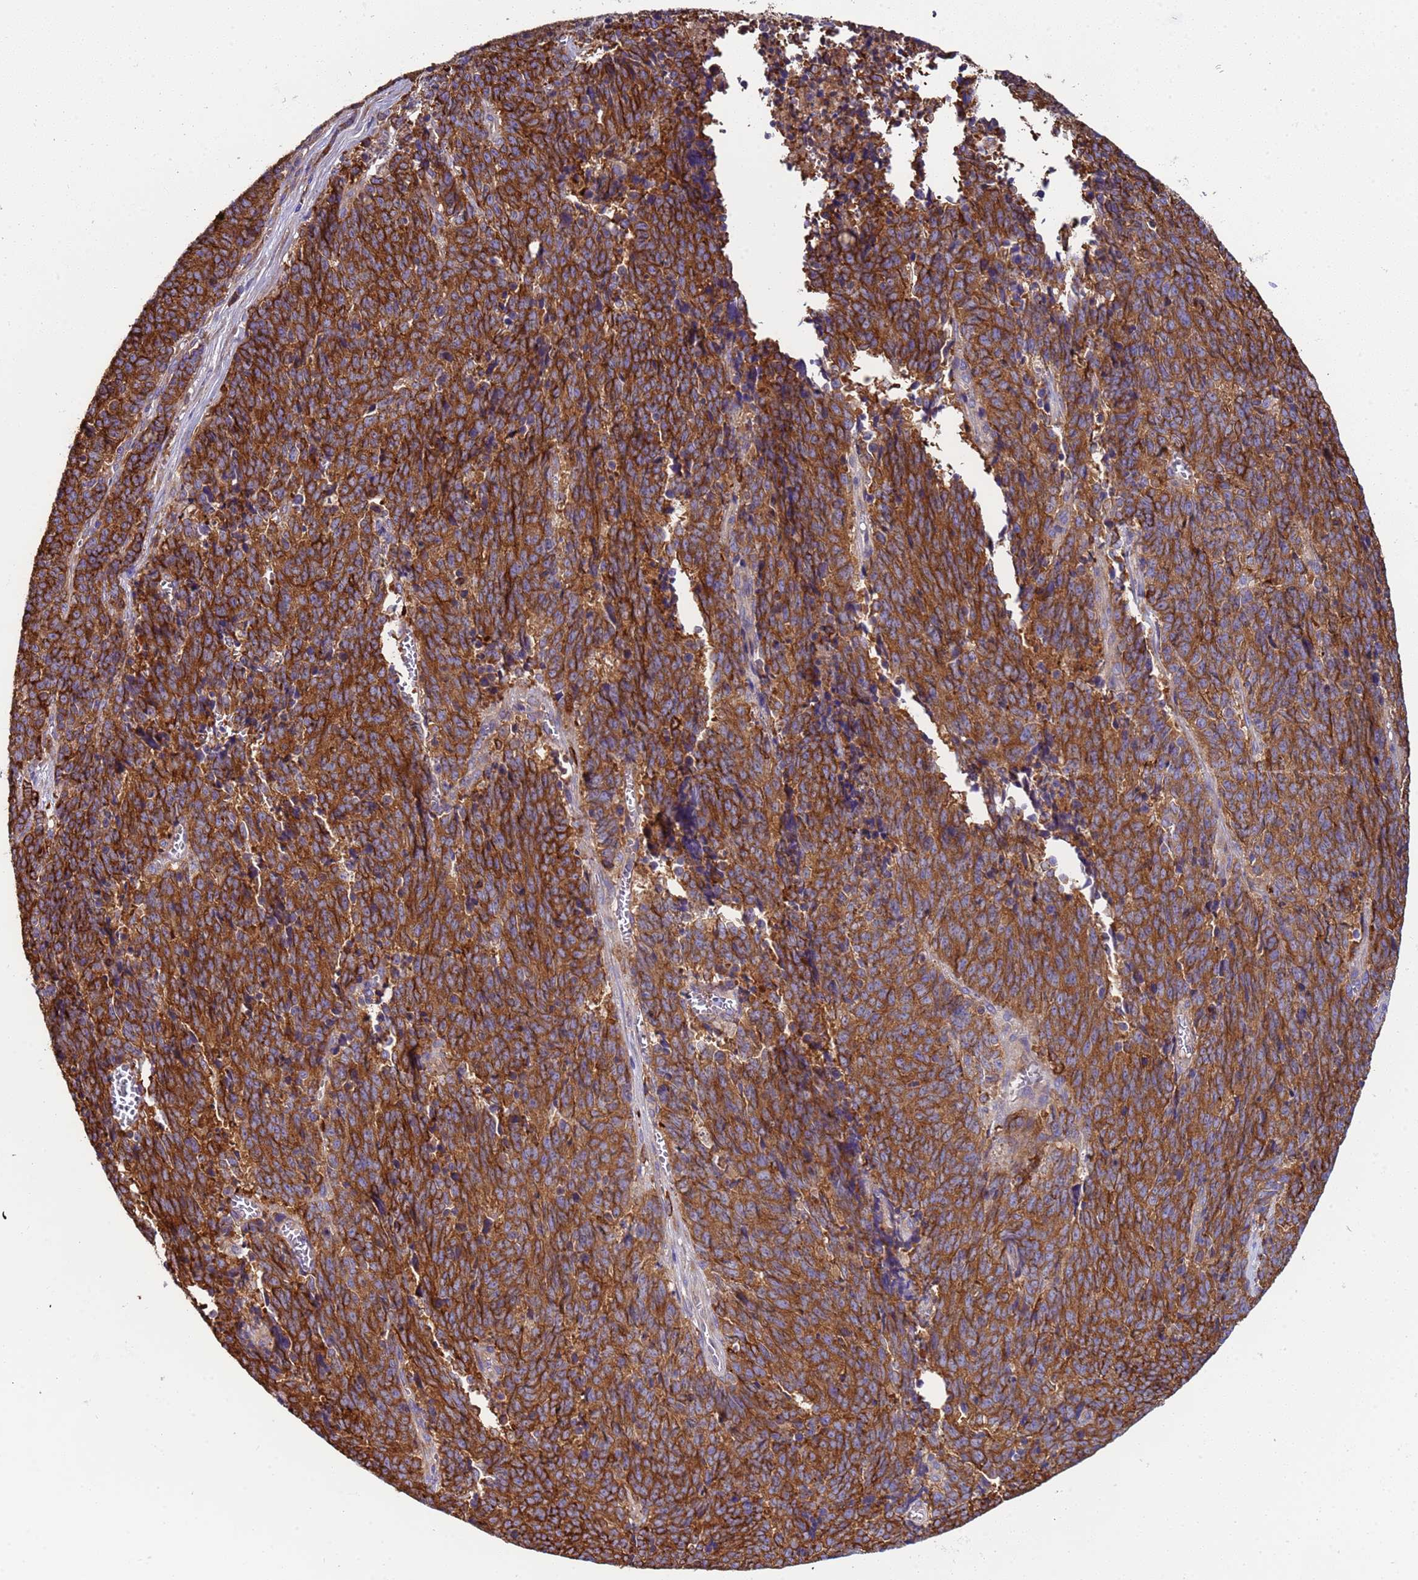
{"staining": {"intensity": "strong", "quantity": ">75%", "location": "cytoplasmic/membranous"}, "tissue": "cervical cancer", "cell_type": "Tumor cells", "image_type": "cancer", "snomed": [{"axis": "morphology", "description": "Squamous cell carcinoma, NOS"}, {"axis": "topography", "description": "Cervix"}], "caption": "Protein analysis of squamous cell carcinoma (cervical) tissue shows strong cytoplasmic/membranous staining in approximately >75% of tumor cells. The staining is performed using DAB (3,3'-diaminobenzidine) brown chromogen to label protein expression. The nuclei are counter-stained blue using hematoxylin.", "gene": "PAQR7", "patient": {"sex": "female", "age": 29}}